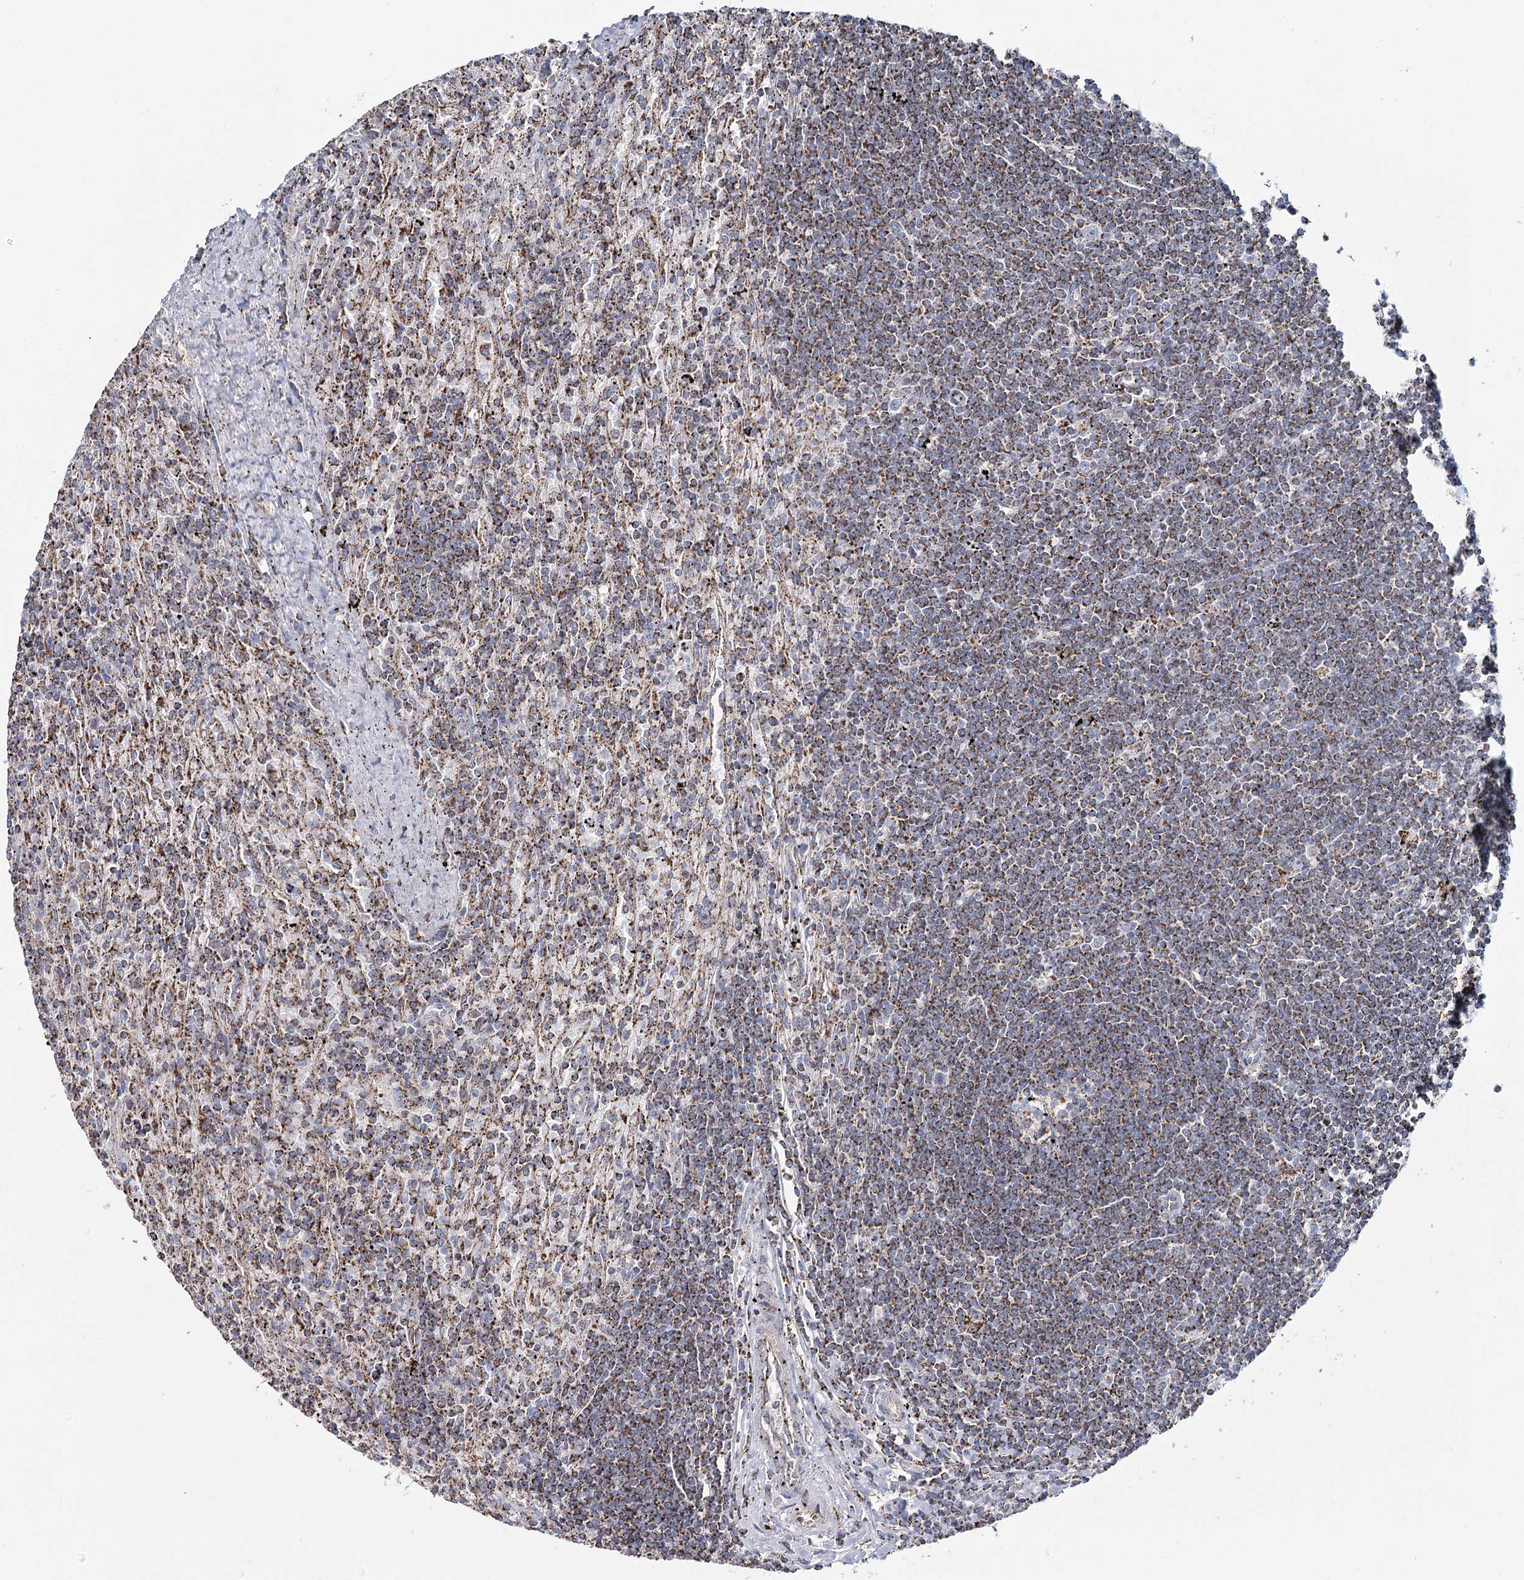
{"staining": {"intensity": "moderate", "quantity": ">75%", "location": "cytoplasmic/membranous"}, "tissue": "lymphoma", "cell_type": "Tumor cells", "image_type": "cancer", "snomed": [{"axis": "morphology", "description": "Malignant lymphoma, non-Hodgkin's type, Low grade"}, {"axis": "topography", "description": "Spleen"}], "caption": "The immunohistochemical stain labels moderate cytoplasmic/membranous staining in tumor cells of malignant lymphoma, non-Hodgkin's type (low-grade) tissue. (IHC, brightfield microscopy, high magnification).", "gene": "MRPL44", "patient": {"sex": "male", "age": 76}}